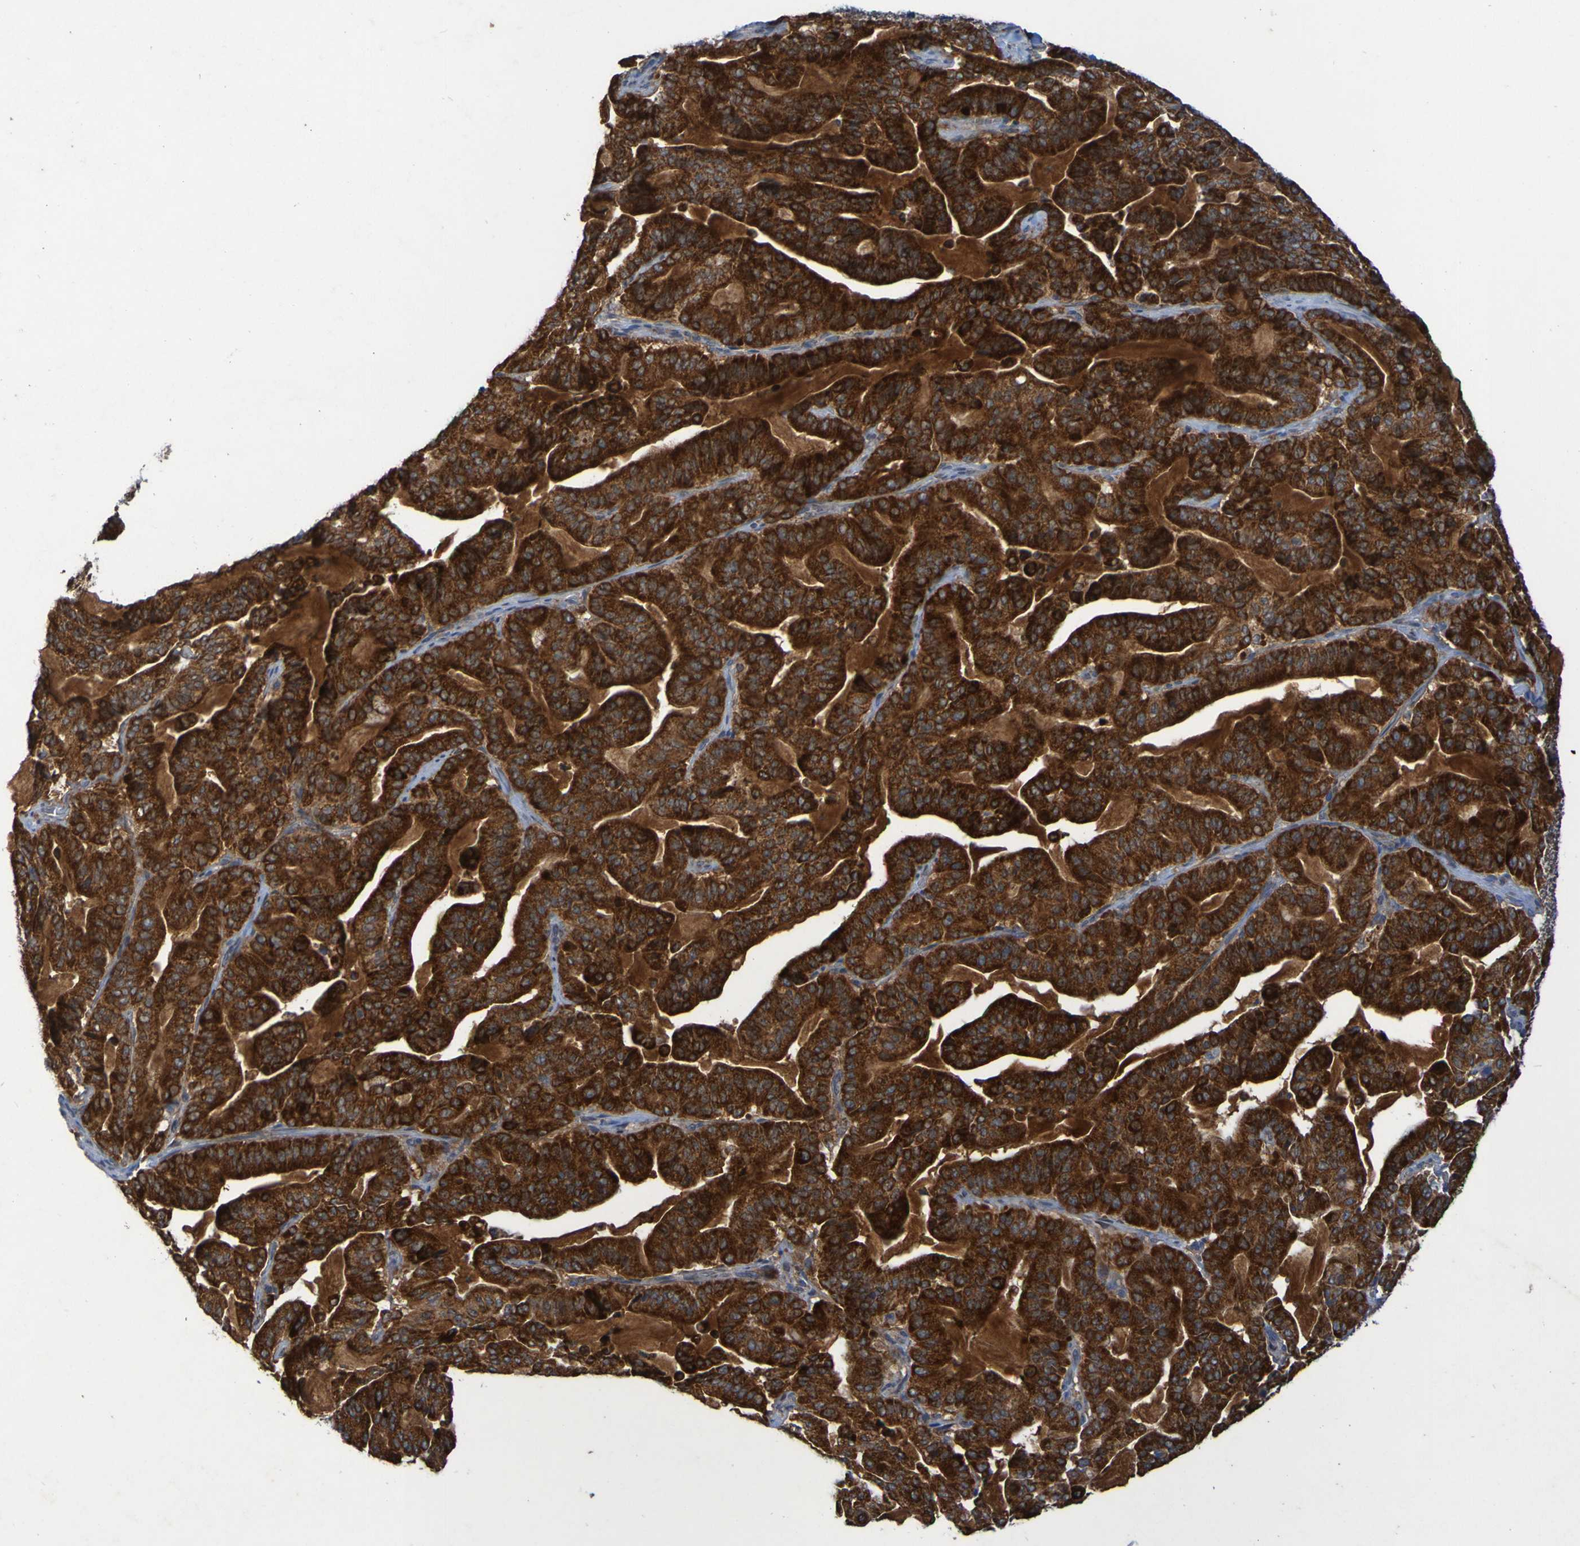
{"staining": {"intensity": "strong", "quantity": ">75%", "location": "cytoplasmic/membranous"}, "tissue": "pancreatic cancer", "cell_type": "Tumor cells", "image_type": "cancer", "snomed": [{"axis": "morphology", "description": "Adenocarcinoma, NOS"}, {"axis": "topography", "description": "Pancreas"}], "caption": "The image exhibits immunohistochemical staining of pancreatic adenocarcinoma. There is strong cytoplasmic/membranous positivity is seen in about >75% of tumor cells. The protein of interest is shown in brown color, while the nuclei are stained blue.", "gene": "CCDC51", "patient": {"sex": "male", "age": 63}}